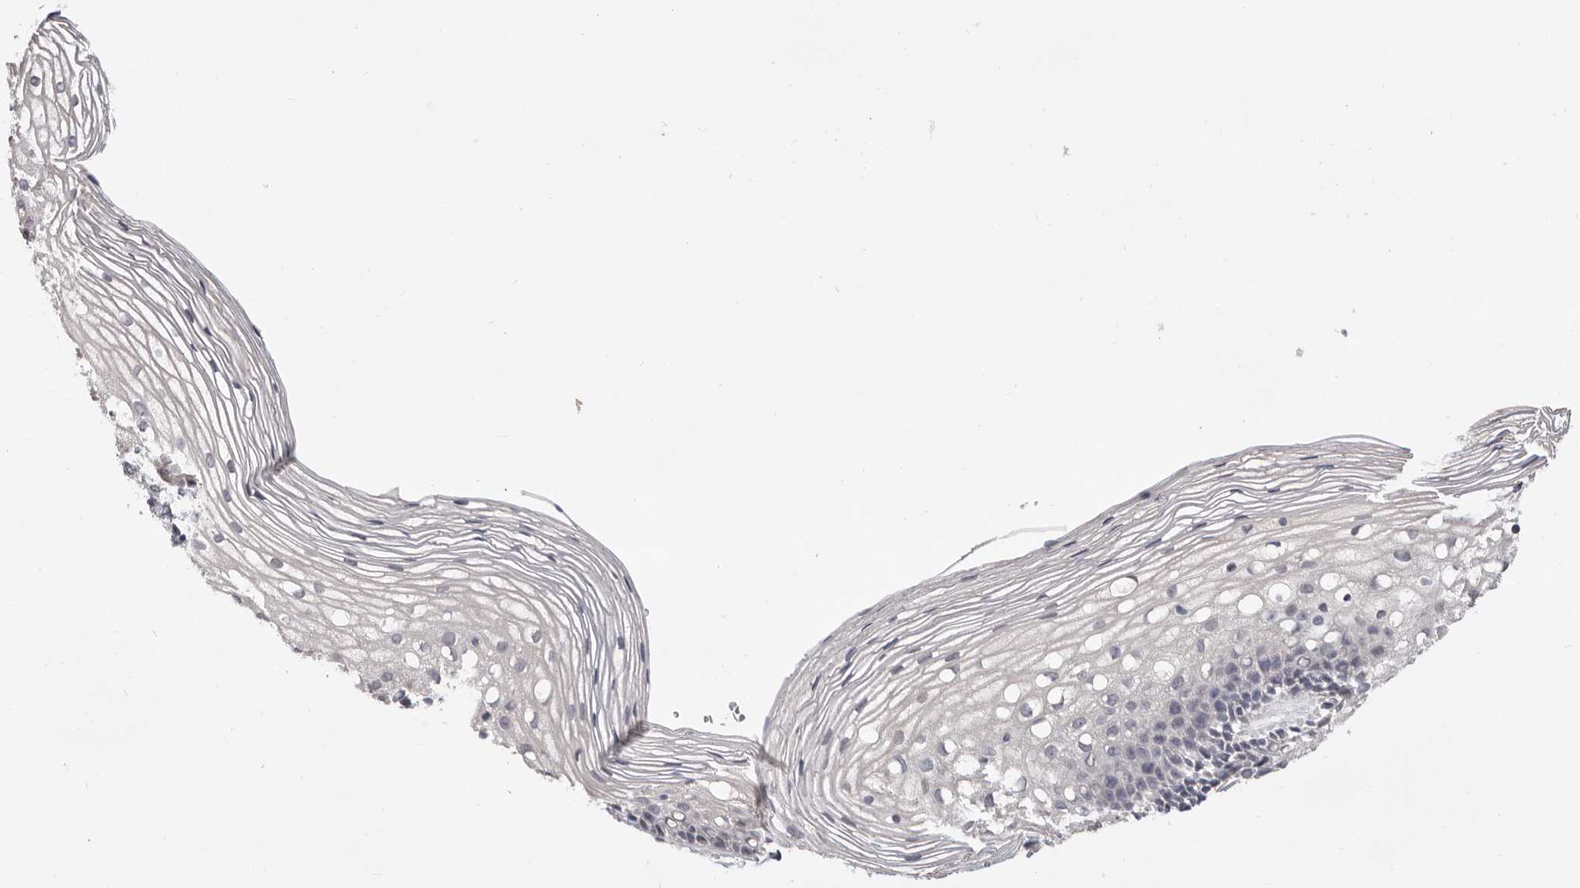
{"staining": {"intensity": "negative", "quantity": "none", "location": "none"}, "tissue": "cervix", "cell_type": "Glandular cells", "image_type": "normal", "snomed": [{"axis": "morphology", "description": "Normal tissue, NOS"}, {"axis": "topography", "description": "Cervix"}], "caption": "Immunohistochemical staining of normal human cervix shows no significant positivity in glandular cells.", "gene": "DOP1A", "patient": {"sex": "female", "age": 27}}